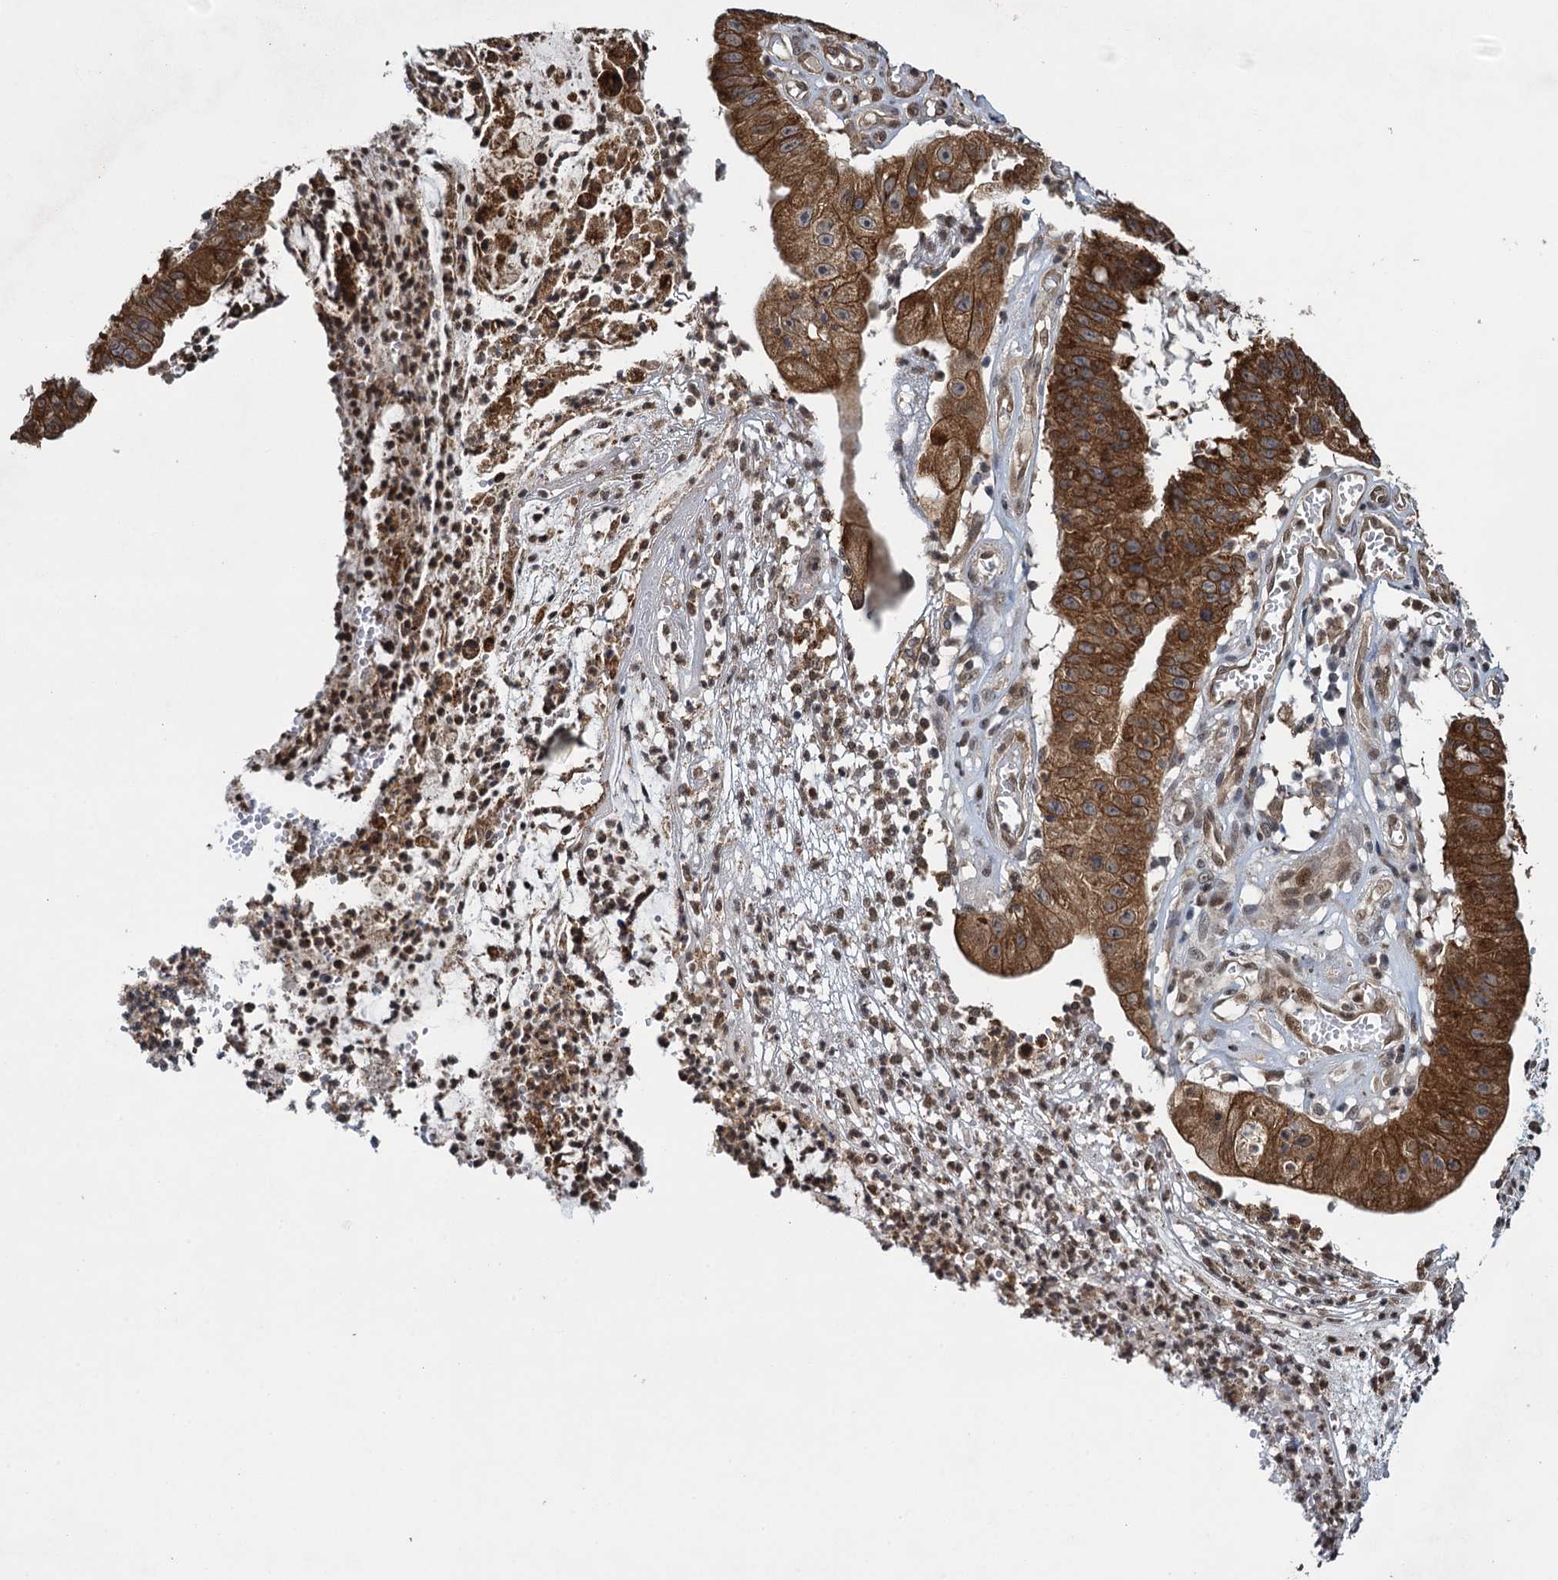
{"staining": {"intensity": "strong", "quantity": ">75%", "location": "cytoplasmic/membranous"}, "tissue": "stomach cancer", "cell_type": "Tumor cells", "image_type": "cancer", "snomed": [{"axis": "morphology", "description": "Adenocarcinoma, NOS"}, {"axis": "topography", "description": "Stomach"}], "caption": "Approximately >75% of tumor cells in stomach cancer (adenocarcinoma) show strong cytoplasmic/membranous protein expression as visualized by brown immunohistochemical staining.", "gene": "EVX2", "patient": {"sex": "male", "age": 59}}